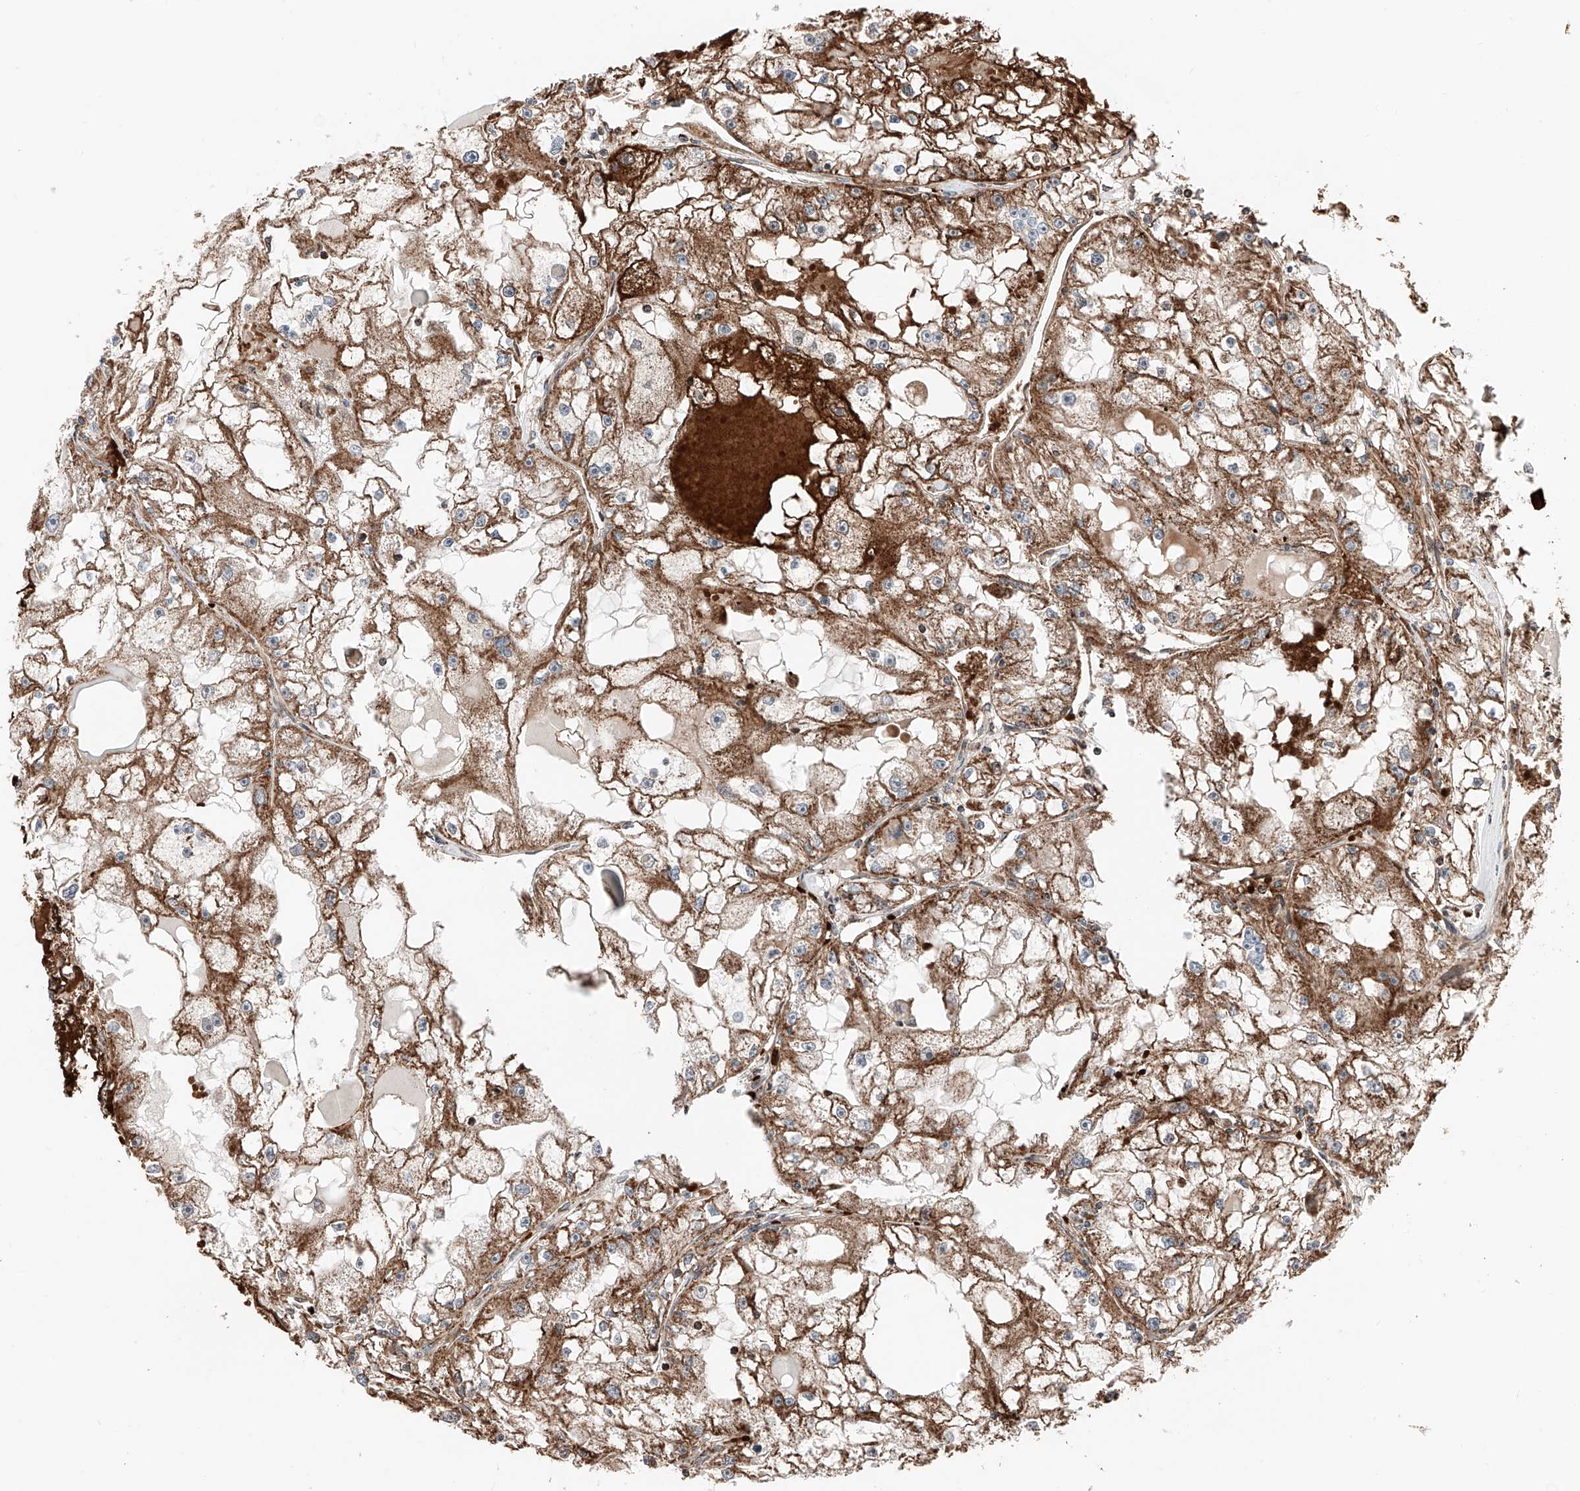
{"staining": {"intensity": "moderate", "quantity": ">75%", "location": "cytoplasmic/membranous"}, "tissue": "renal cancer", "cell_type": "Tumor cells", "image_type": "cancer", "snomed": [{"axis": "morphology", "description": "Adenocarcinoma, NOS"}, {"axis": "topography", "description": "Kidney"}], "caption": "Renal cancer was stained to show a protein in brown. There is medium levels of moderate cytoplasmic/membranous expression in about >75% of tumor cells.", "gene": "ZSCAN29", "patient": {"sex": "male", "age": 56}}